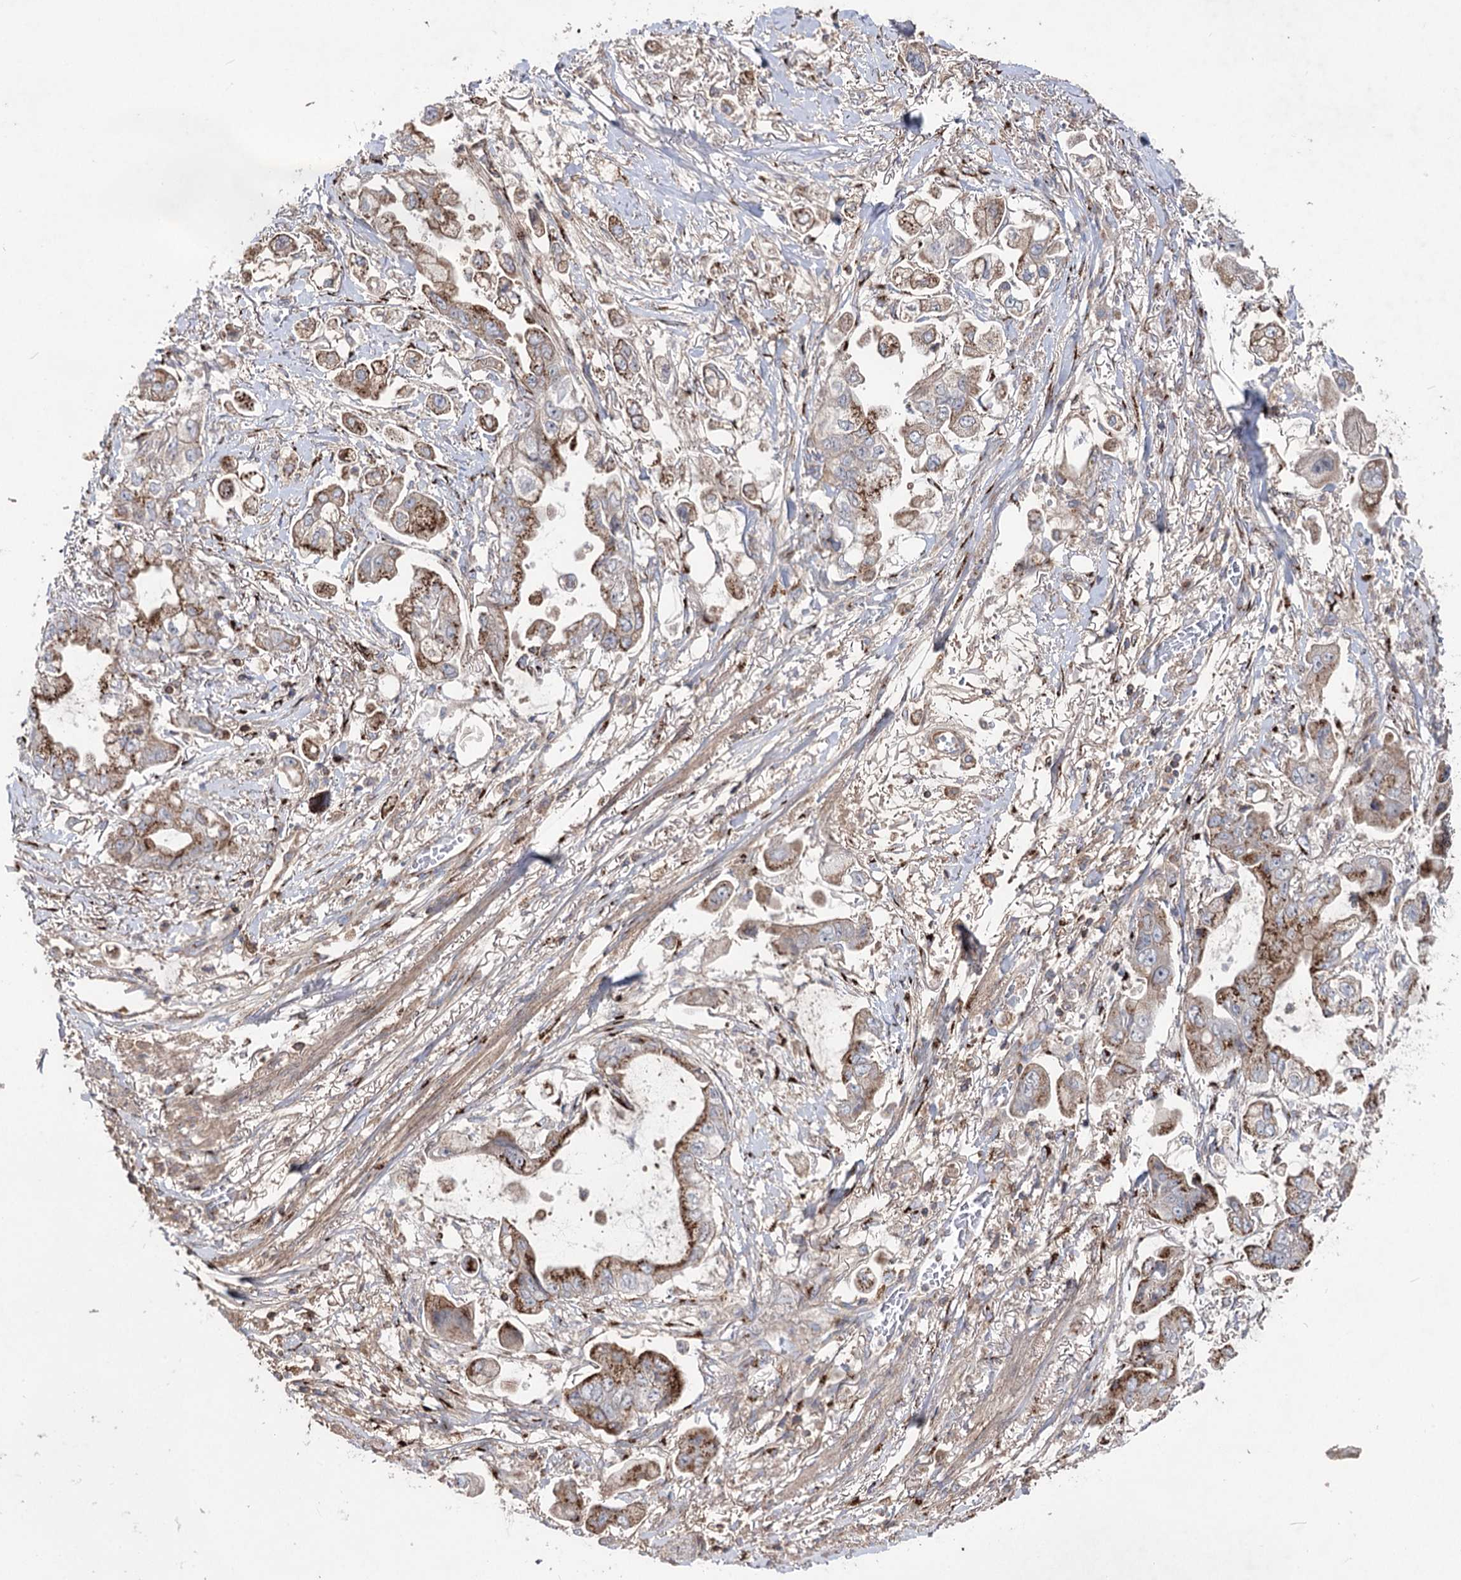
{"staining": {"intensity": "strong", "quantity": ">75%", "location": "cytoplasmic/membranous"}, "tissue": "stomach cancer", "cell_type": "Tumor cells", "image_type": "cancer", "snomed": [{"axis": "morphology", "description": "Adenocarcinoma, NOS"}, {"axis": "topography", "description": "Stomach"}], "caption": "Human stomach cancer stained for a protein (brown) shows strong cytoplasmic/membranous positive staining in about >75% of tumor cells.", "gene": "ARHGAP20", "patient": {"sex": "male", "age": 62}}